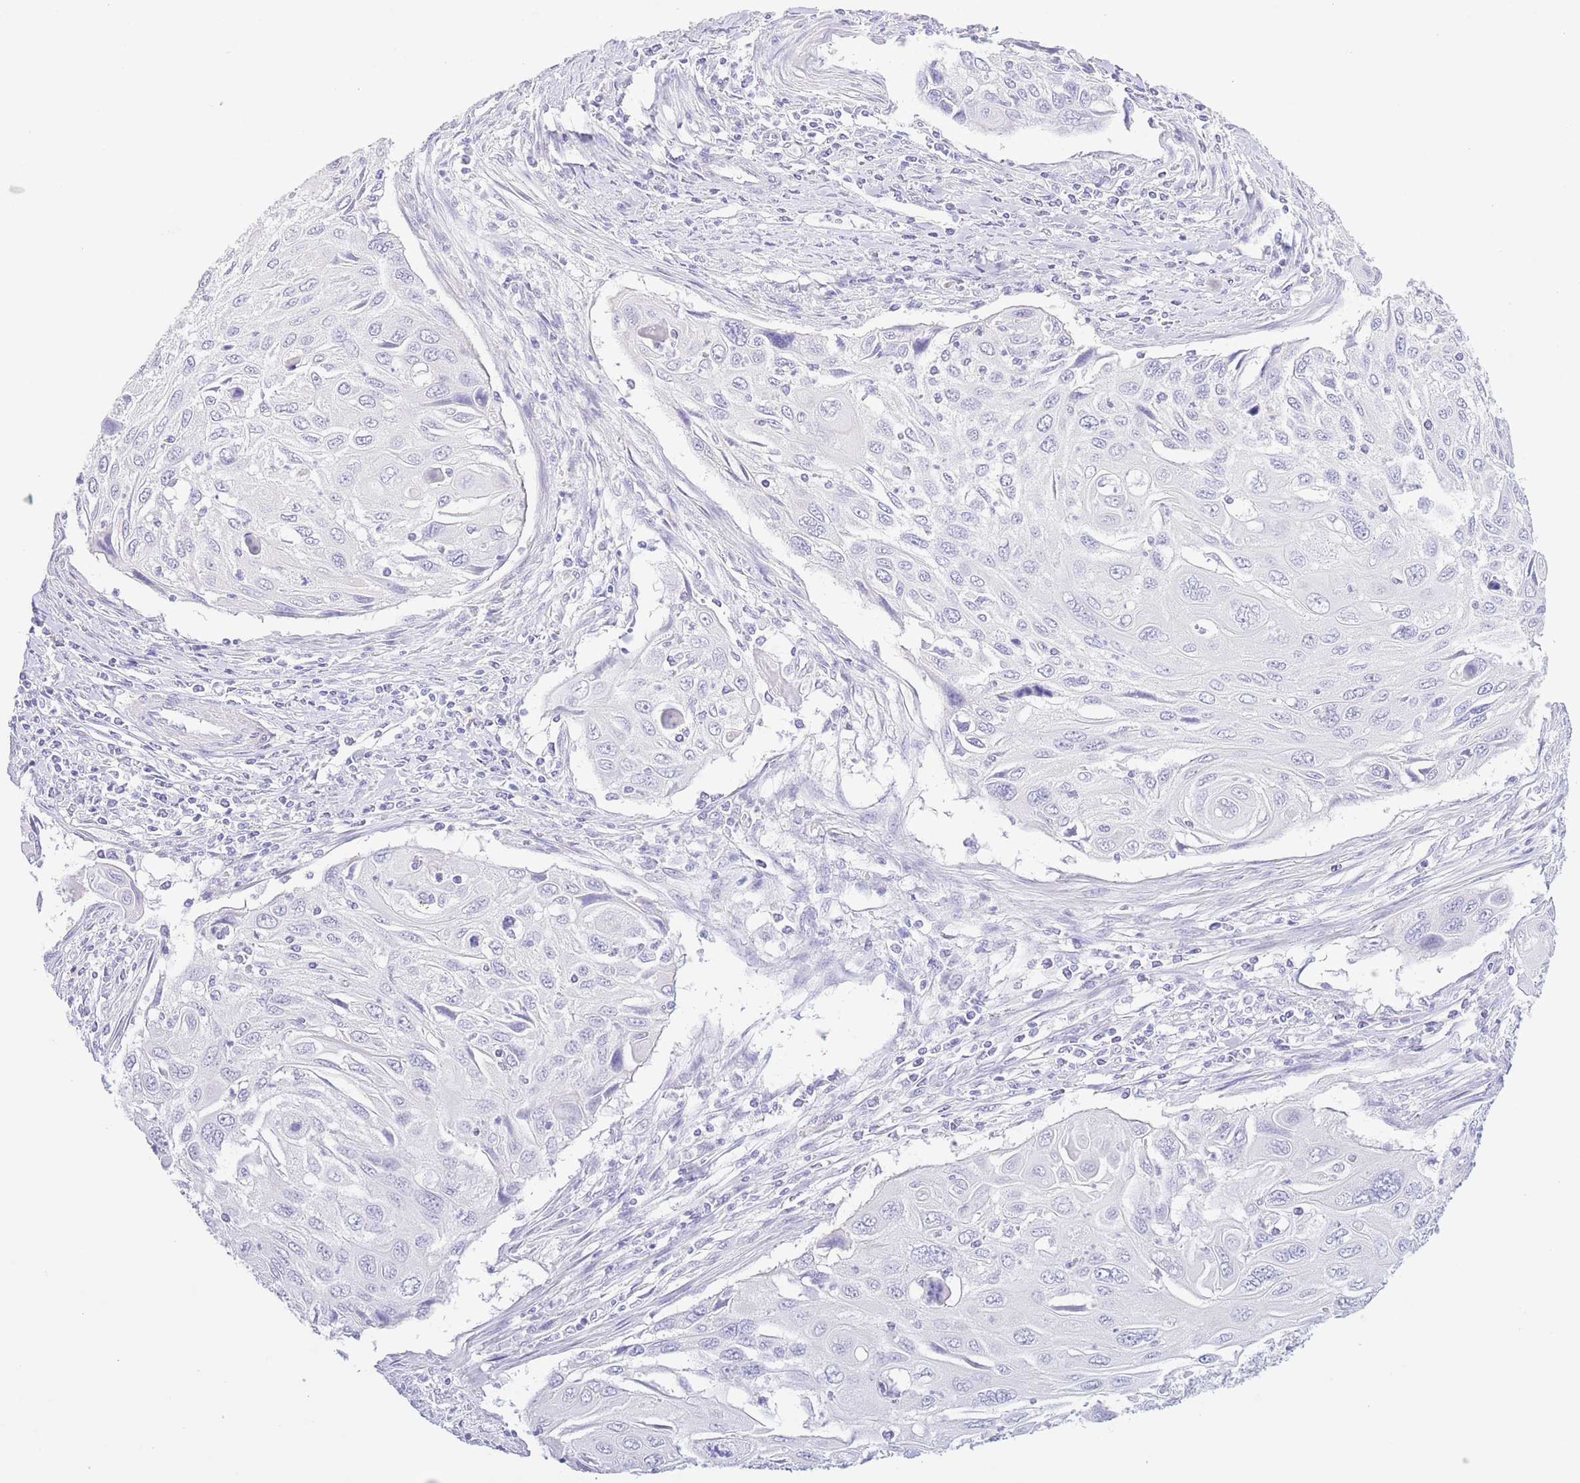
{"staining": {"intensity": "negative", "quantity": "none", "location": "none"}, "tissue": "cervical cancer", "cell_type": "Tumor cells", "image_type": "cancer", "snomed": [{"axis": "morphology", "description": "Squamous cell carcinoma, NOS"}, {"axis": "topography", "description": "Cervix"}], "caption": "Tumor cells show no significant staining in squamous cell carcinoma (cervical).", "gene": "PKLR", "patient": {"sex": "female", "age": 70}}